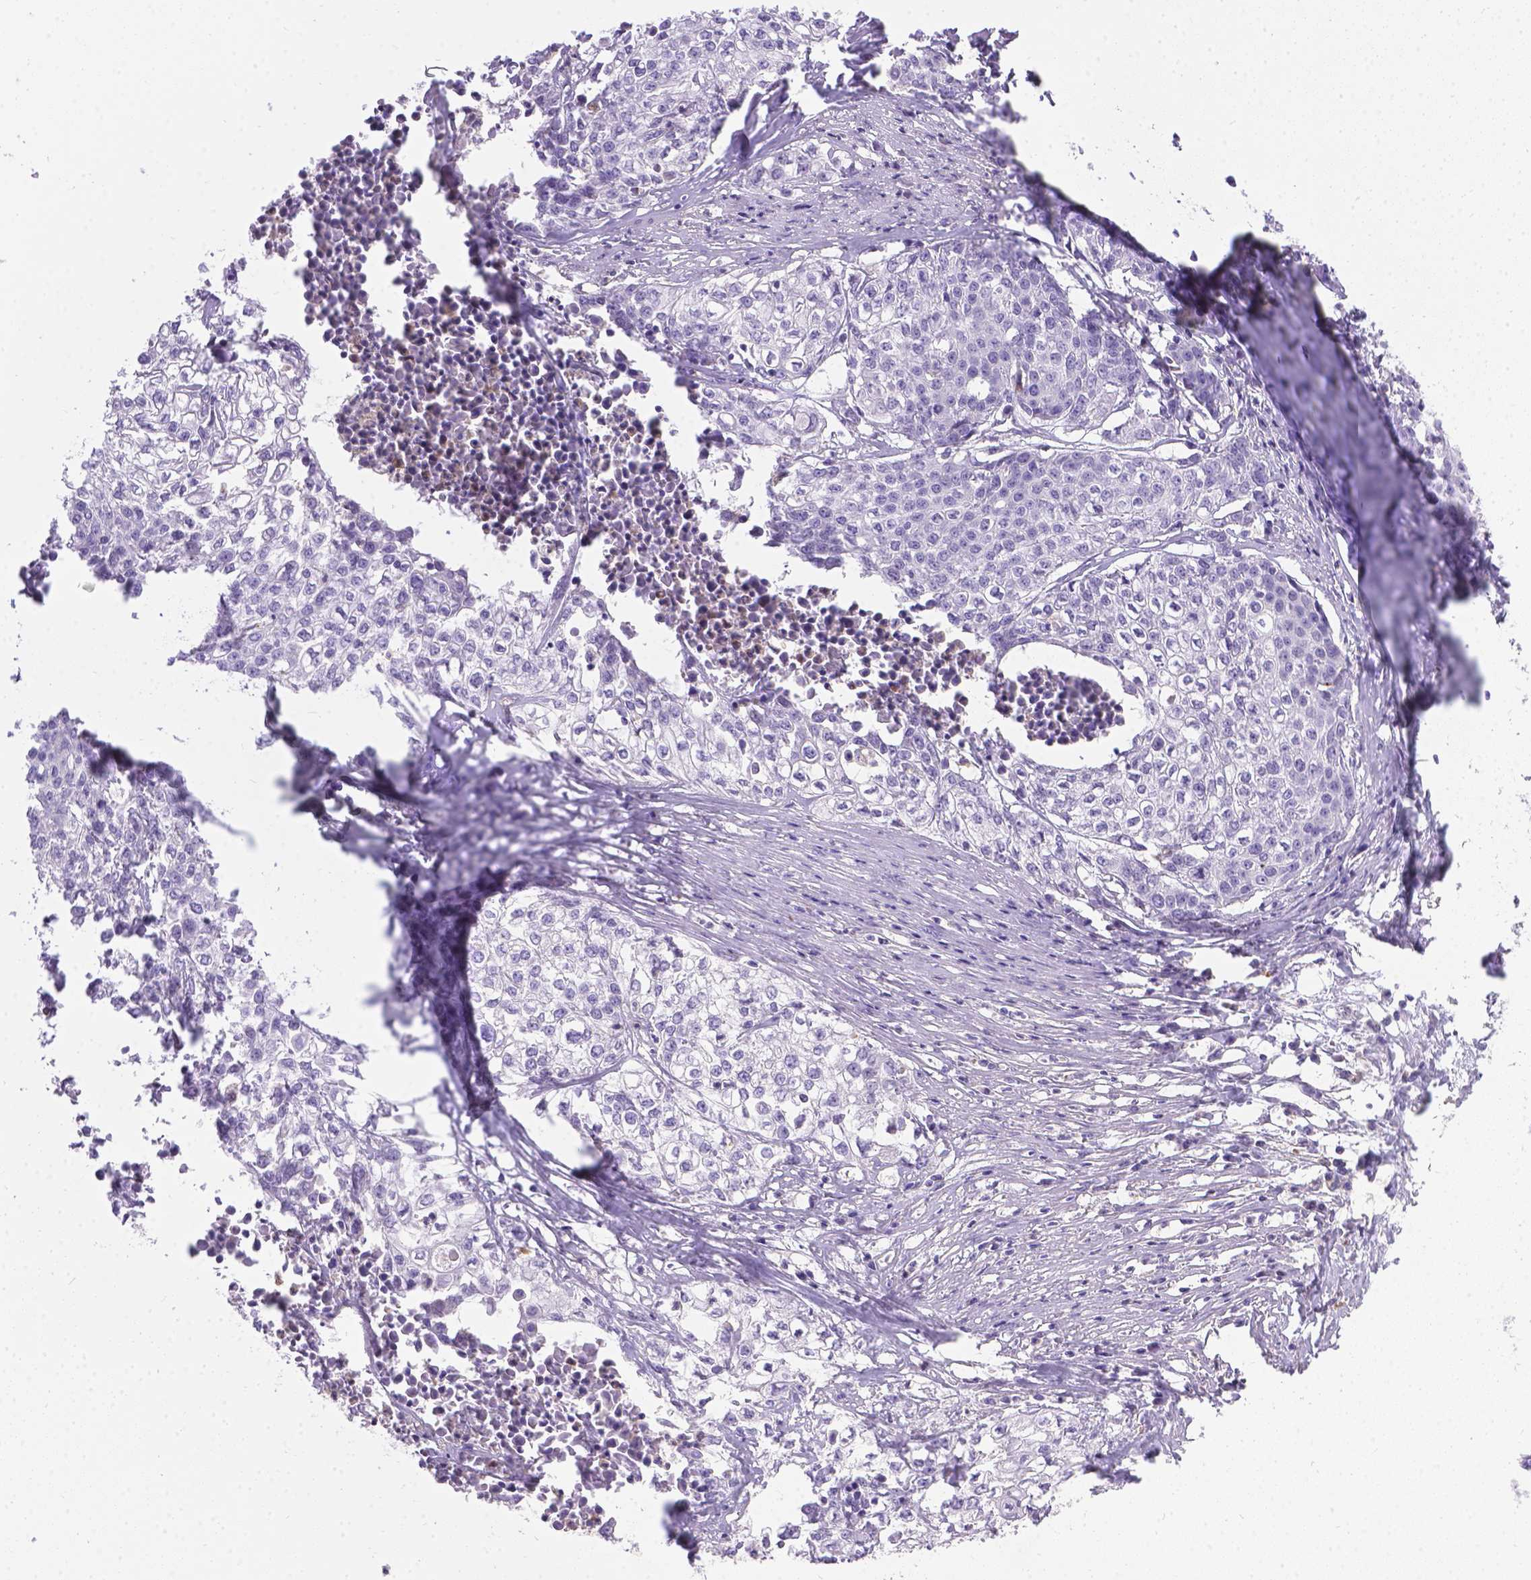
{"staining": {"intensity": "negative", "quantity": "none", "location": "none"}, "tissue": "cervical cancer", "cell_type": "Tumor cells", "image_type": "cancer", "snomed": [{"axis": "morphology", "description": "Squamous cell carcinoma, NOS"}, {"axis": "topography", "description": "Cervix"}], "caption": "Immunohistochemical staining of squamous cell carcinoma (cervical) exhibits no significant expression in tumor cells.", "gene": "TM4SF18", "patient": {"sex": "female", "age": 39}}